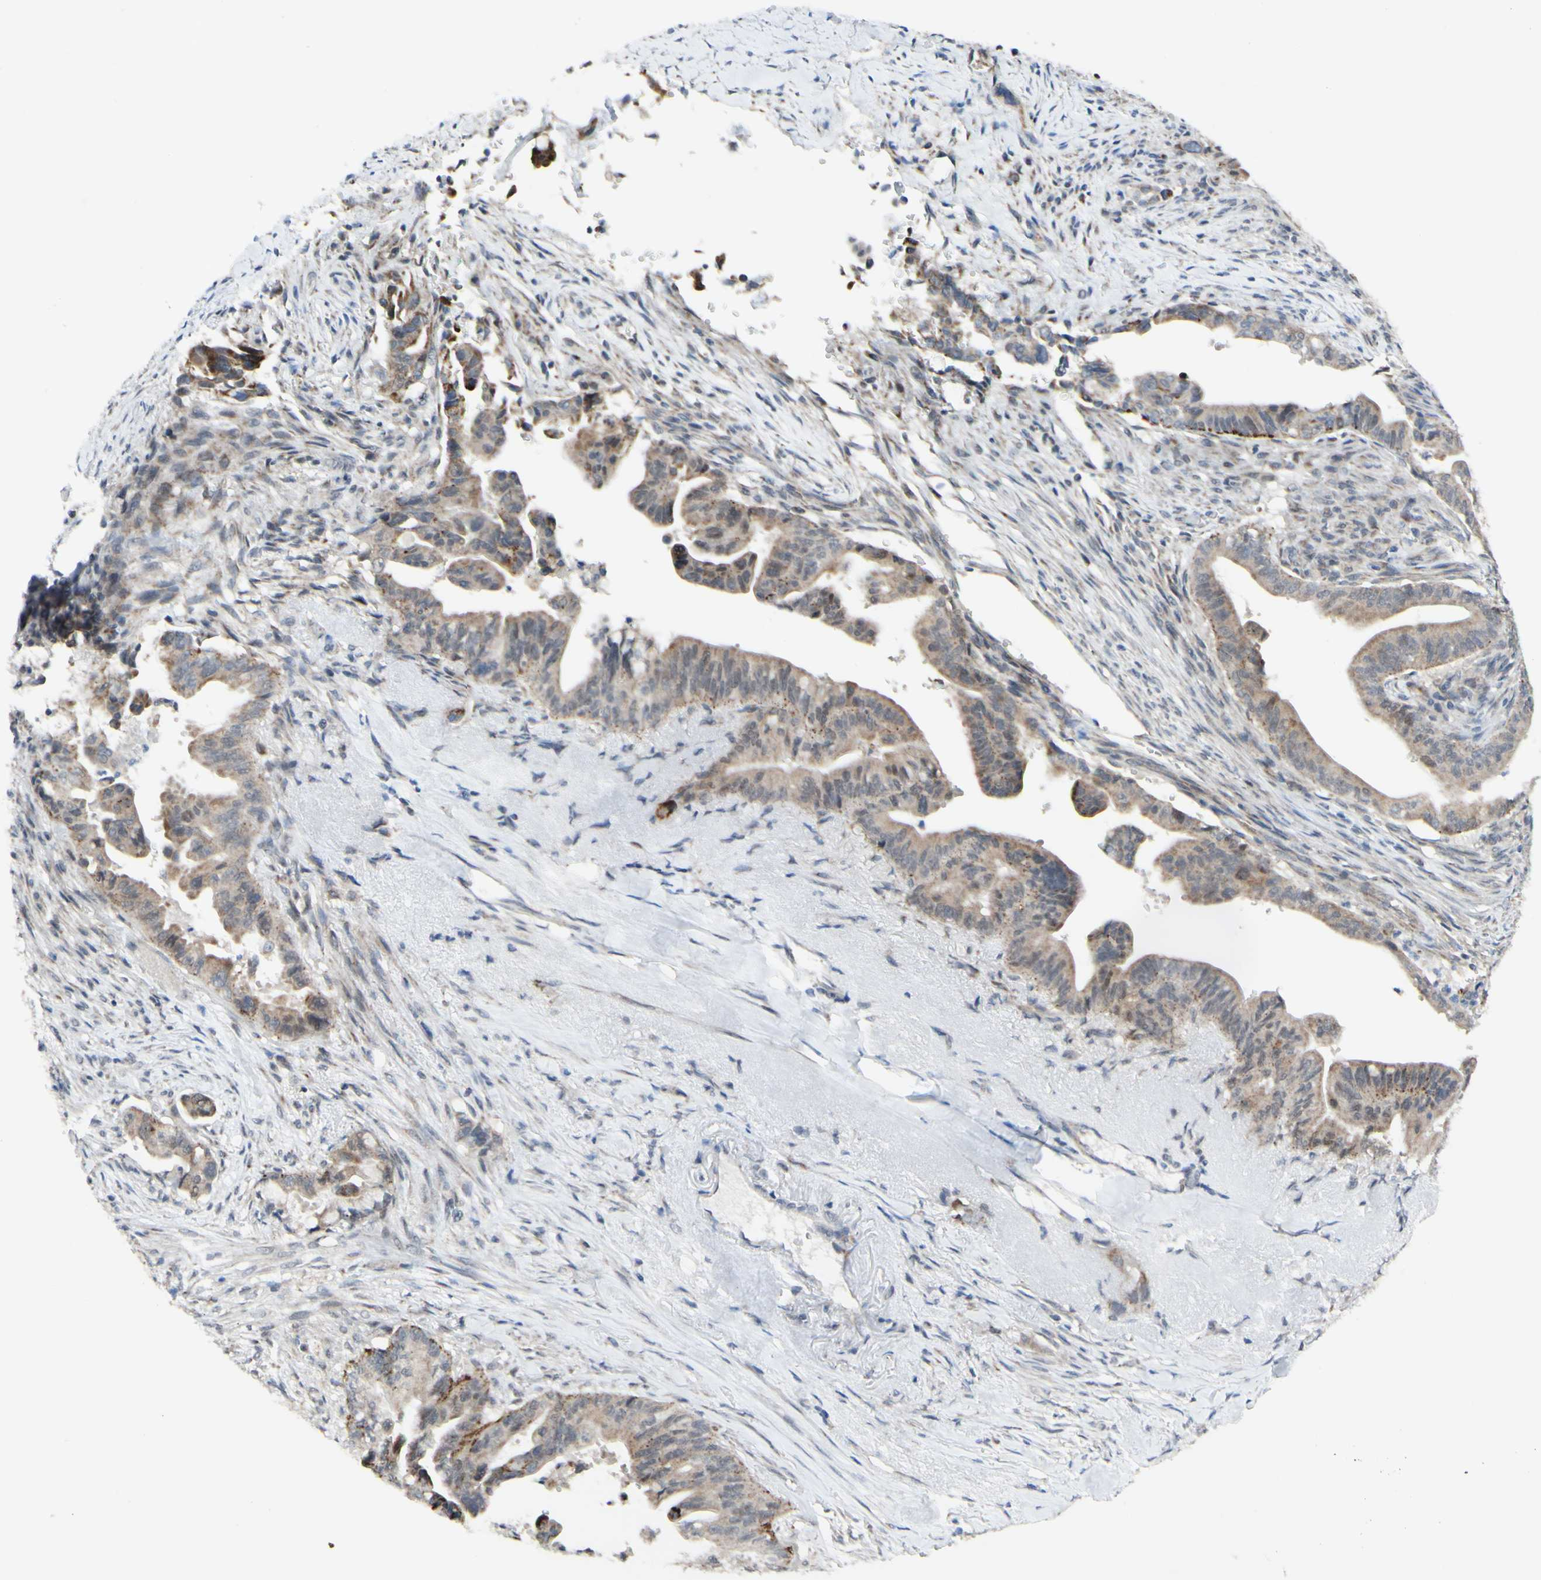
{"staining": {"intensity": "weak", "quantity": ">75%", "location": "cytoplasmic/membranous"}, "tissue": "pancreatic cancer", "cell_type": "Tumor cells", "image_type": "cancer", "snomed": [{"axis": "morphology", "description": "Adenocarcinoma, NOS"}, {"axis": "topography", "description": "Pancreas"}], "caption": "Tumor cells display low levels of weak cytoplasmic/membranous staining in about >75% of cells in human adenocarcinoma (pancreatic). The staining was performed using DAB to visualize the protein expression in brown, while the nuclei were stained in blue with hematoxylin (Magnification: 20x).", "gene": "DHRS3", "patient": {"sex": "male", "age": 70}}